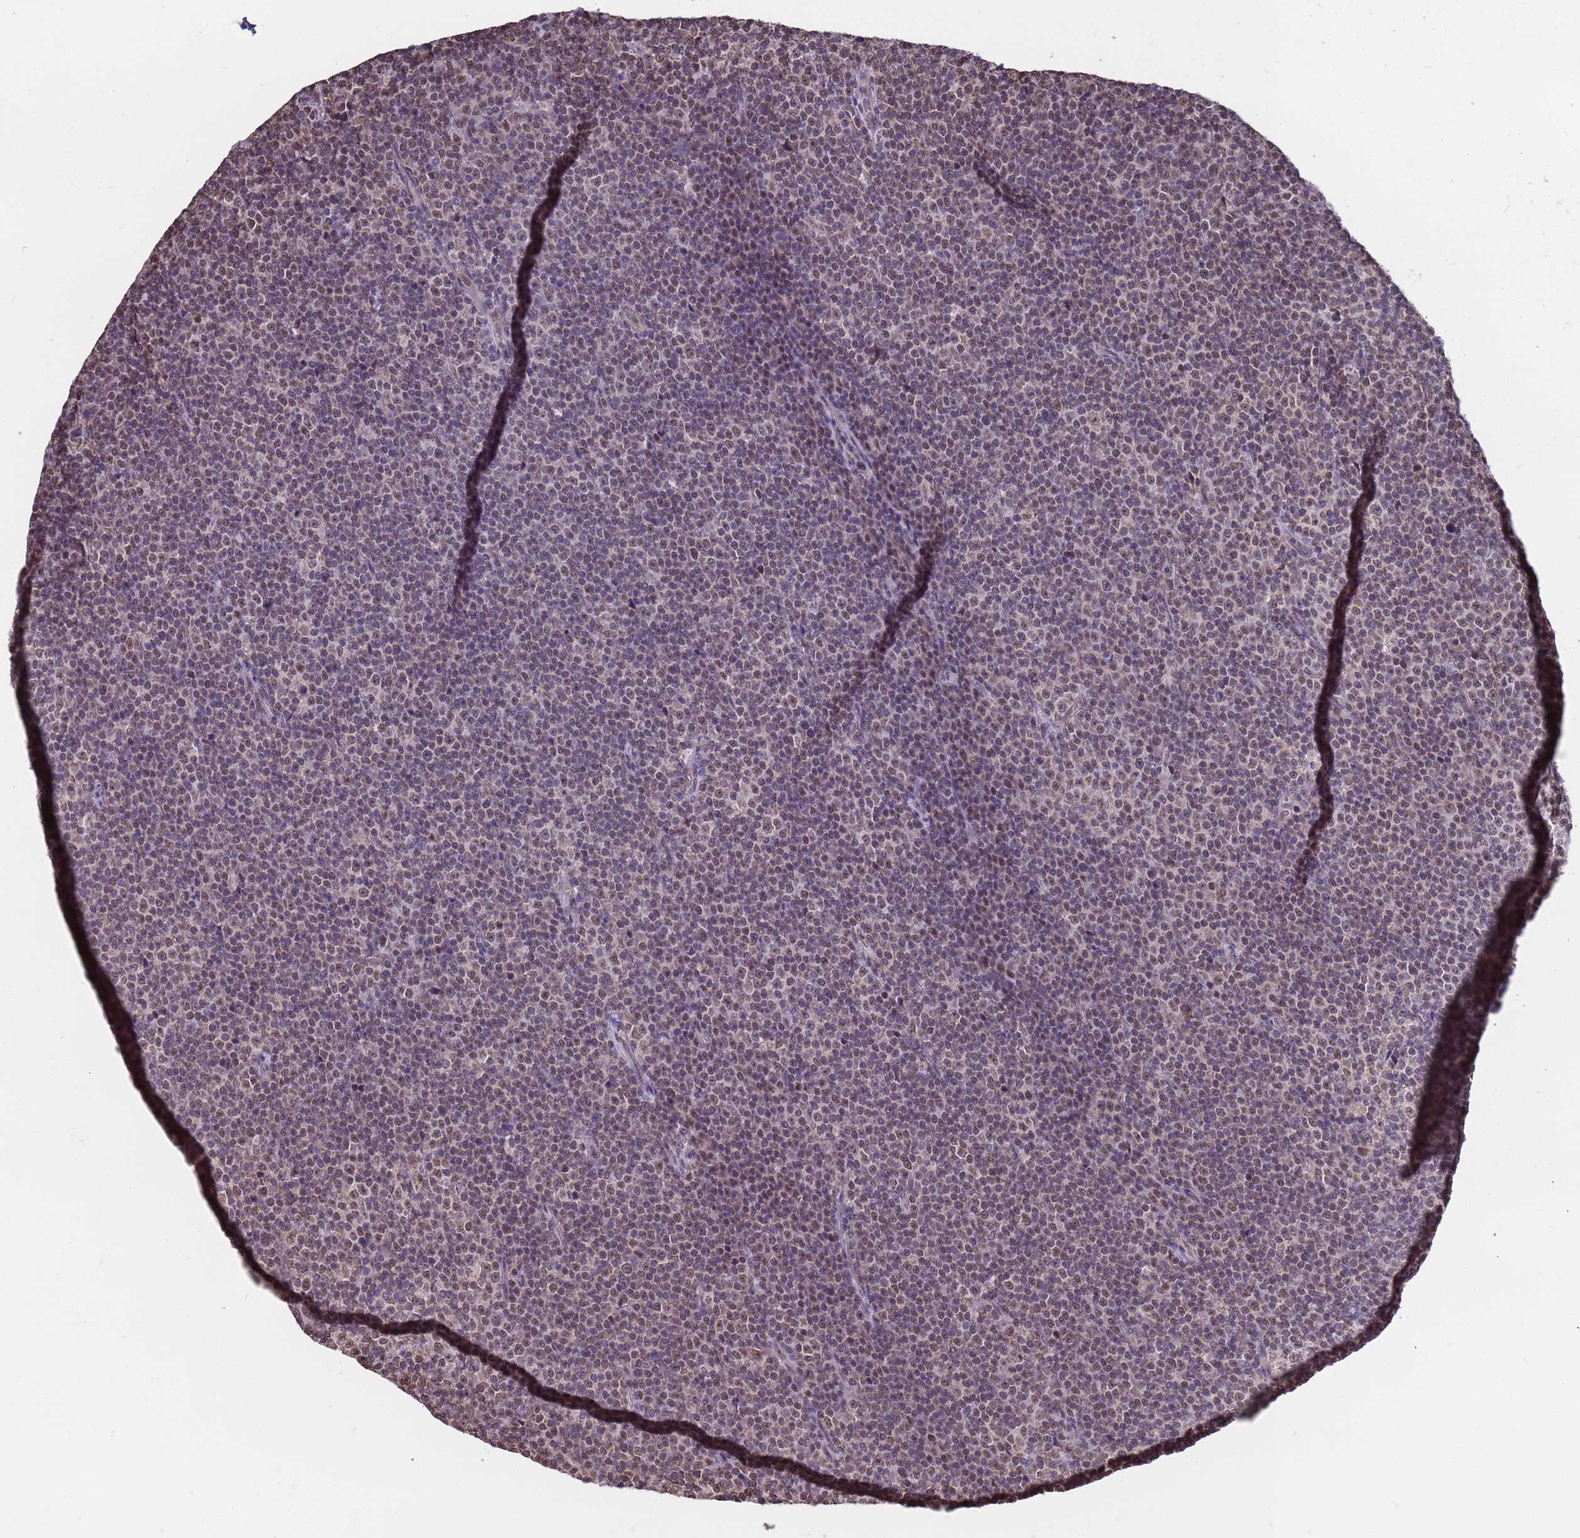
{"staining": {"intensity": "weak", "quantity": "<25%", "location": "nuclear"}, "tissue": "lymphoma", "cell_type": "Tumor cells", "image_type": "cancer", "snomed": [{"axis": "morphology", "description": "Malignant lymphoma, non-Hodgkin's type, Low grade"}, {"axis": "topography", "description": "Lymph node"}], "caption": "DAB (3,3'-diaminobenzidine) immunohistochemical staining of human lymphoma shows no significant staining in tumor cells.", "gene": "DENND2B", "patient": {"sex": "female", "age": 67}}